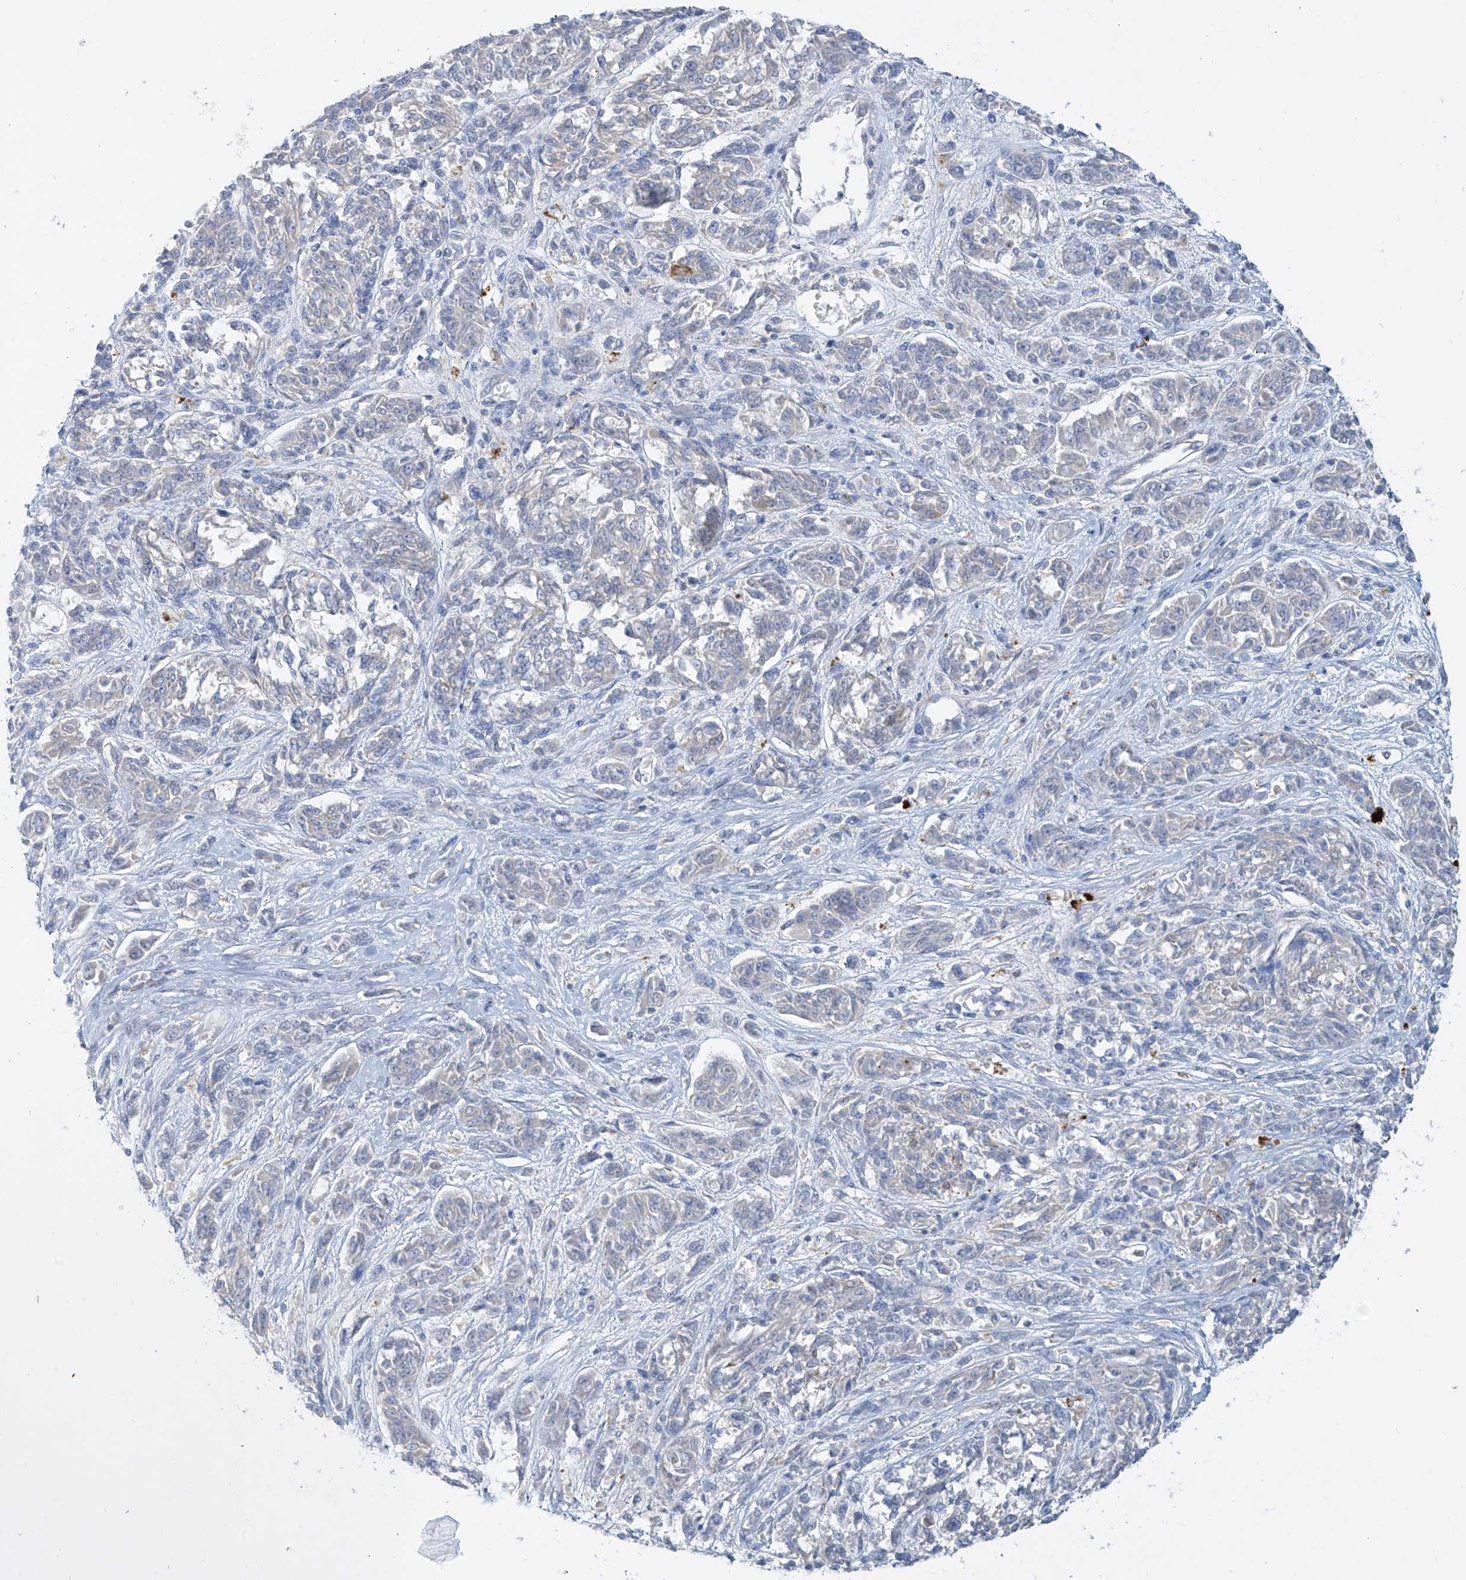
{"staining": {"intensity": "negative", "quantity": "none", "location": "none"}, "tissue": "melanoma", "cell_type": "Tumor cells", "image_type": "cancer", "snomed": [{"axis": "morphology", "description": "Malignant melanoma, NOS"}, {"axis": "topography", "description": "Skin"}], "caption": "High power microscopy histopathology image of an immunohistochemistry (IHC) image of melanoma, revealing no significant expression in tumor cells. (DAB IHC, high magnification).", "gene": "DGKQ", "patient": {"sex": "male", "age": 53}}